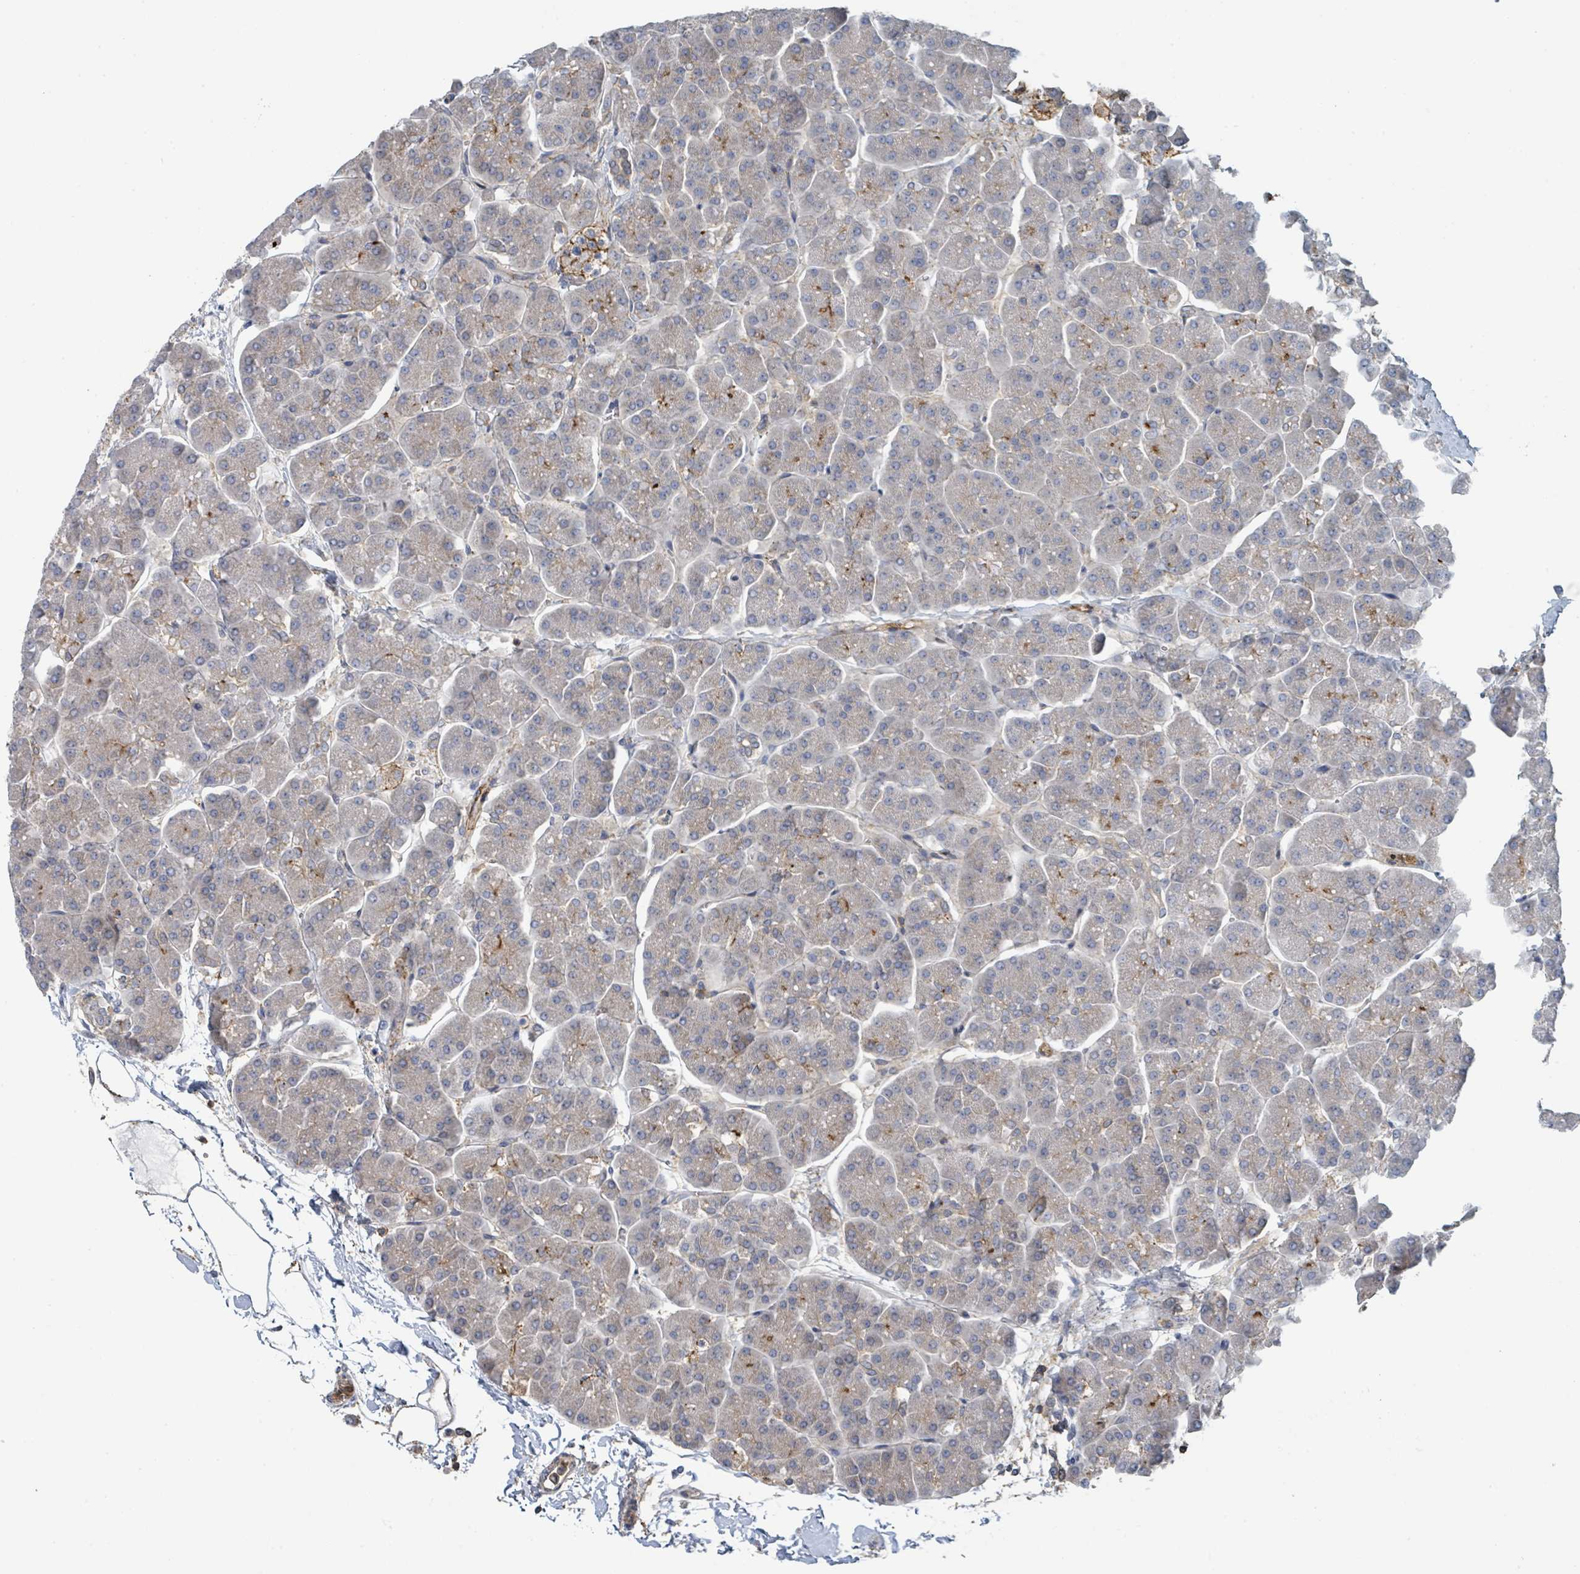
{"staining": {"intensity": "moderate", "quantity": "<25%", "location": "cytoplasmic/membranous"}, "tissue": "pancreas", "cell_type": "Exocrine glandular cells", "image_type": "normal", "snomed": [{"axis": "morphology", "description": "Normal tissue, NOS"}, {"axis": "topography", "description": "Pancreas"}, {"axis": "topography", "description": "Peripheral nerve tissue"}], "caption": "This photomicrograph displays IHC staining of unremarkable pancreas, with low moderate cytoplasmic/membranous staining in about <25% of exocrine glandular cells.", "gene": "LRRC42", "patient": {"sex": "male", "age": 54}}